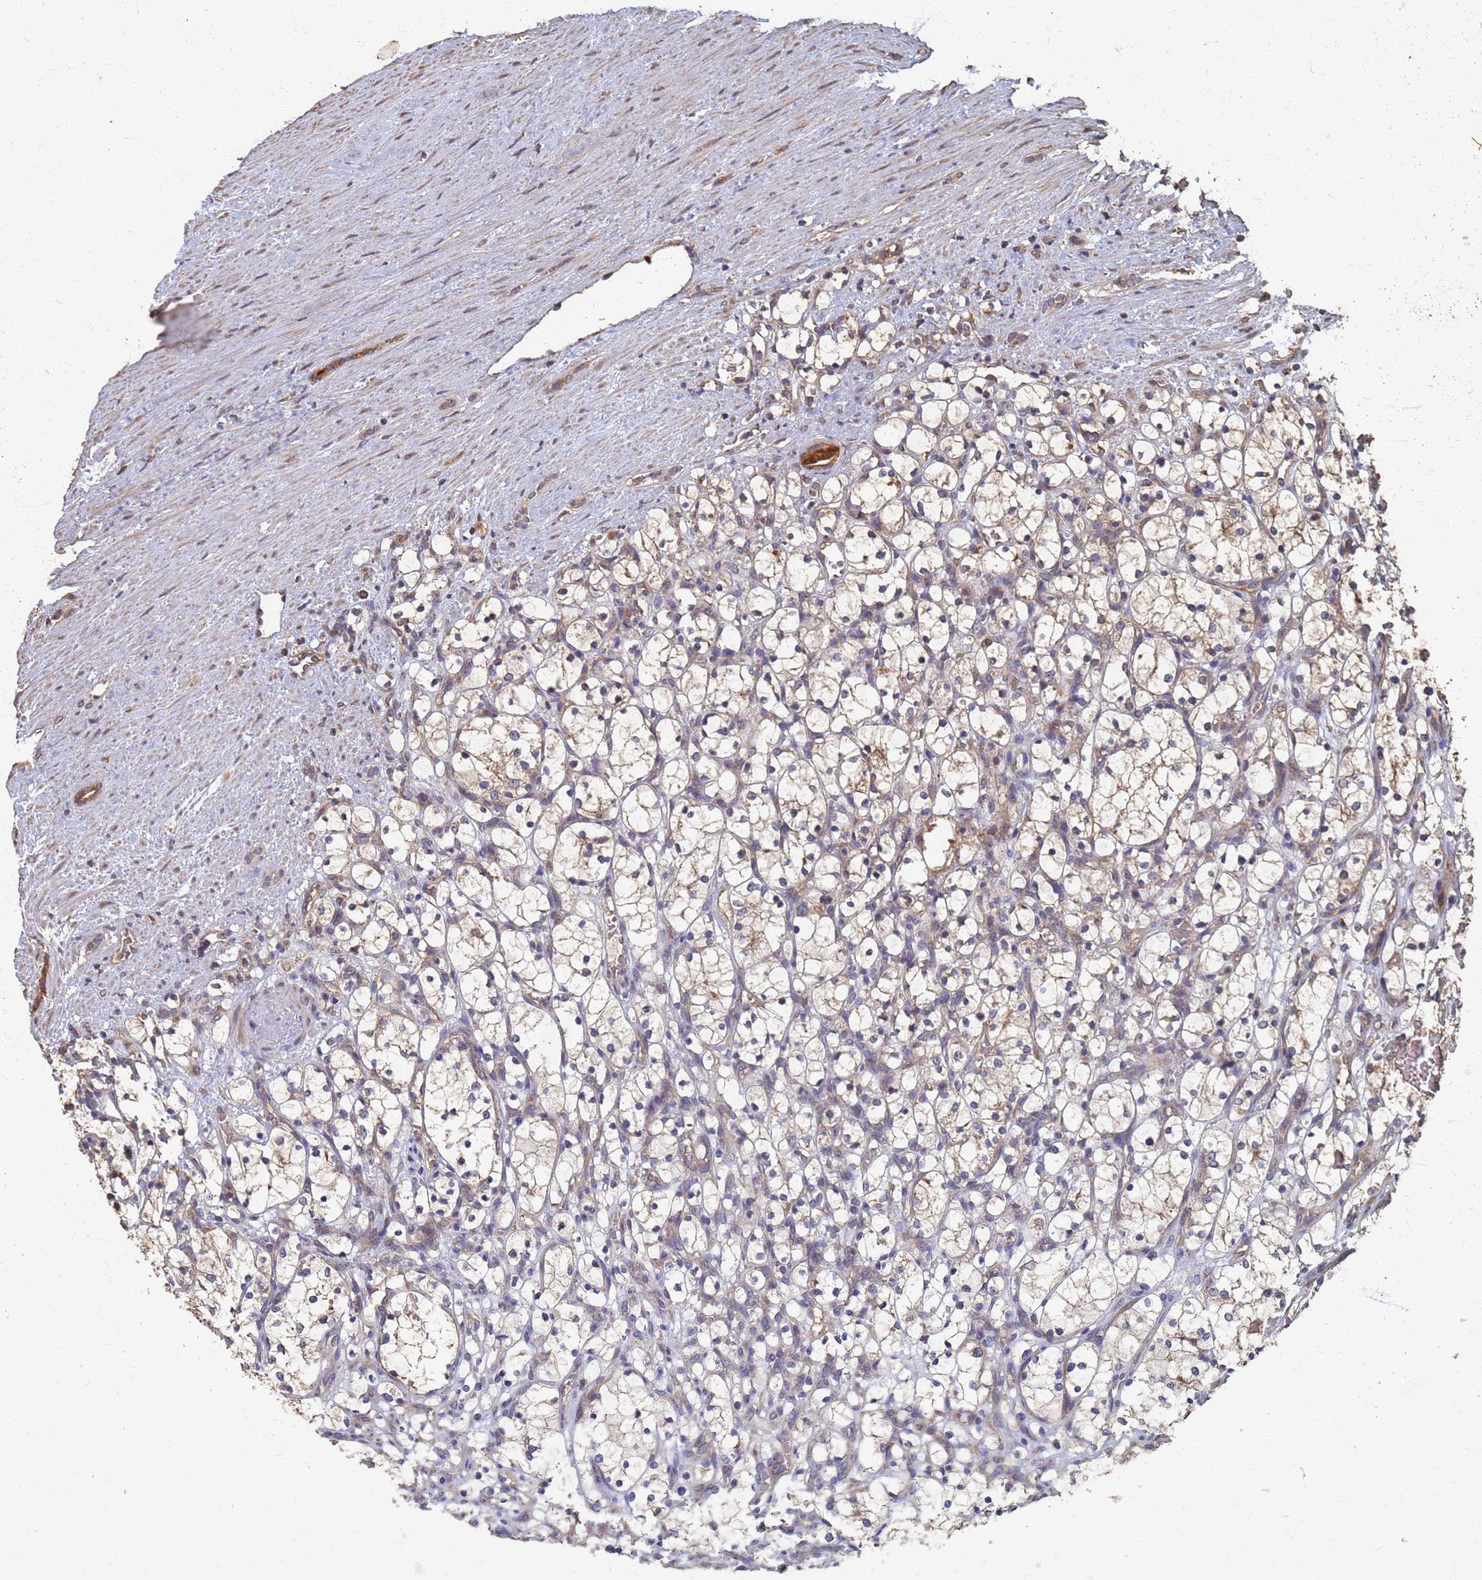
{"staining": {"intensity": "weak", "quantity": "25%-75%", "location": "cytoplasmic/membranous"}, "tissue": "renal cancer", "cell_type": "Tumor cells", "image_type": "cancer", "snomed": [{"axis": "morphology", "description": "Adenocarcinoma, NOS"}, {"axis": "topography", "description": "Kidney"}], "caption": "A high-resolution micrograph shows immunohistochemistry staining of renal cancer, which exhibits weak cytoplasmic/membranous positivity in about 25%-75% of tumor cells.", "gene": "DPH5", "patient": {"sex": "female", "age": 69}}